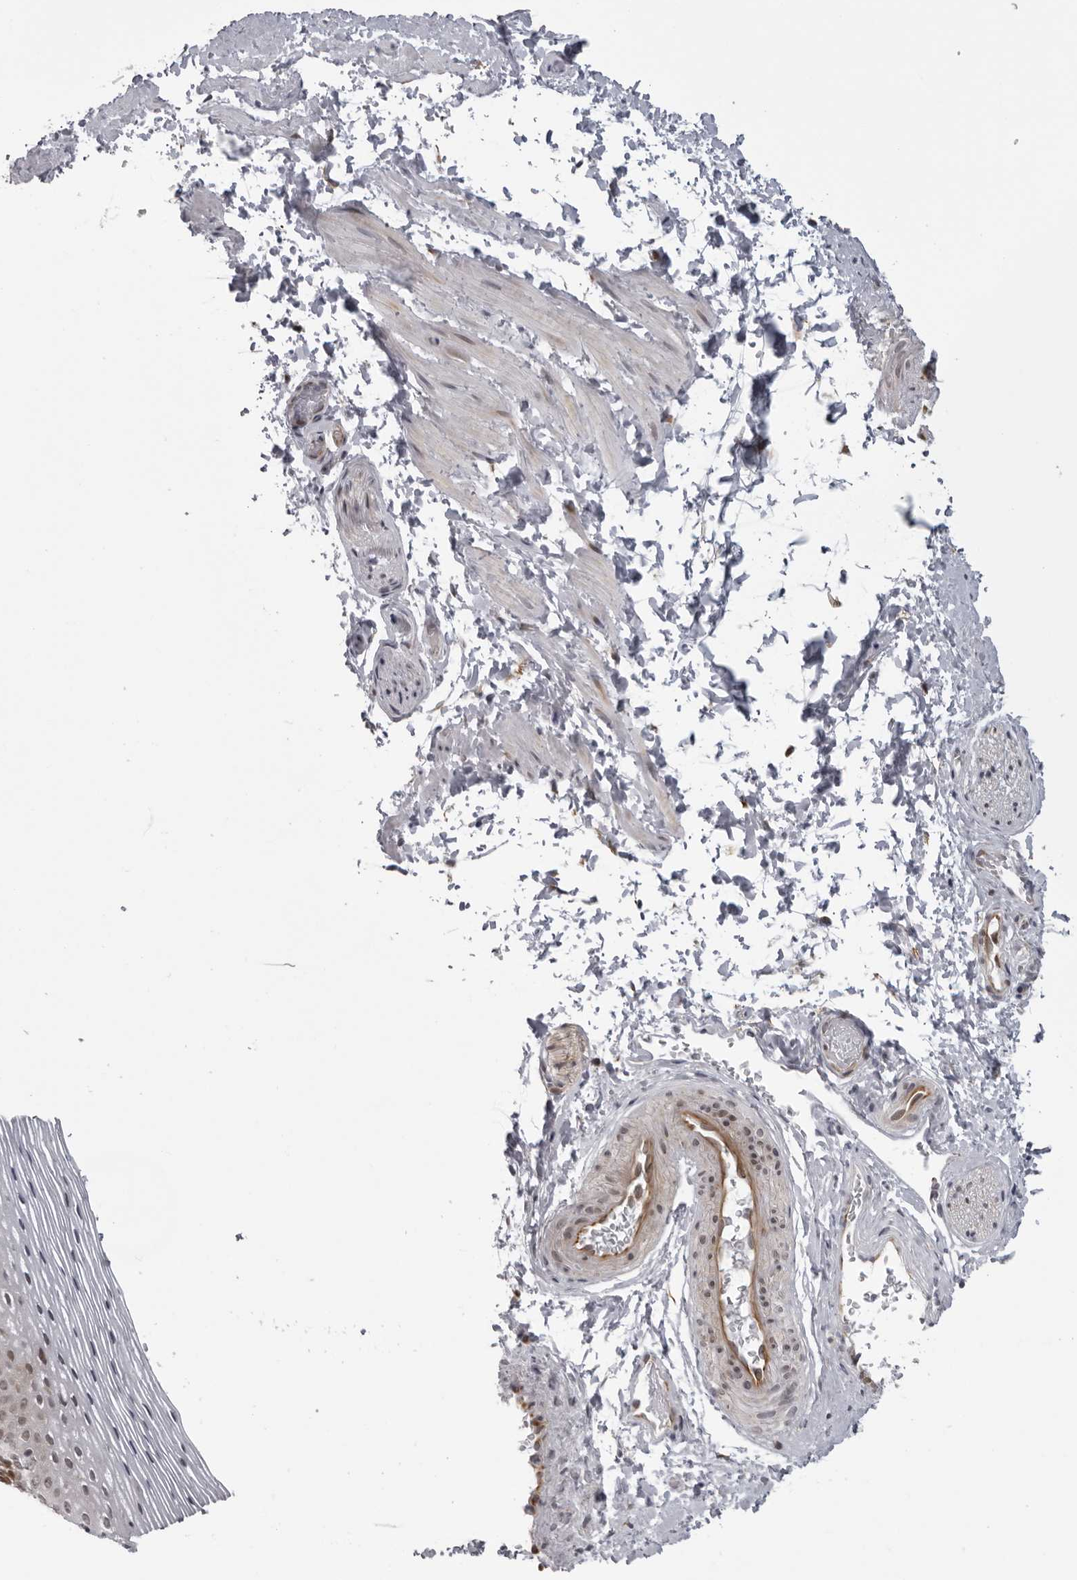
{"staining": {"intensity": "moderate", "quantity": "<25%", "location": "cytoplasmic/membranous,nuclear"}, "tissue": "vagina", "cell_type": "Squamous epithelial cells", "image_type": "normal", "snomed": [{"axis": "morphology", "description": "Normal tissue, NOS"}, {"axis": "topography", "description": "Vagina"}], "caption": "Immunohistochemistry (IHC) photomicrograph of benign vagina: human vagina stained using IHC exhibits low levels of moderate protein expression localized specifically in the cytoplasmic/membranous,nuclear of squamous epithelial cells, appearing as a cytoplasmic/membranous,nuclear brown color.", "gene": "GCSAML", "patient": {"sex": "female", "age": 32}}